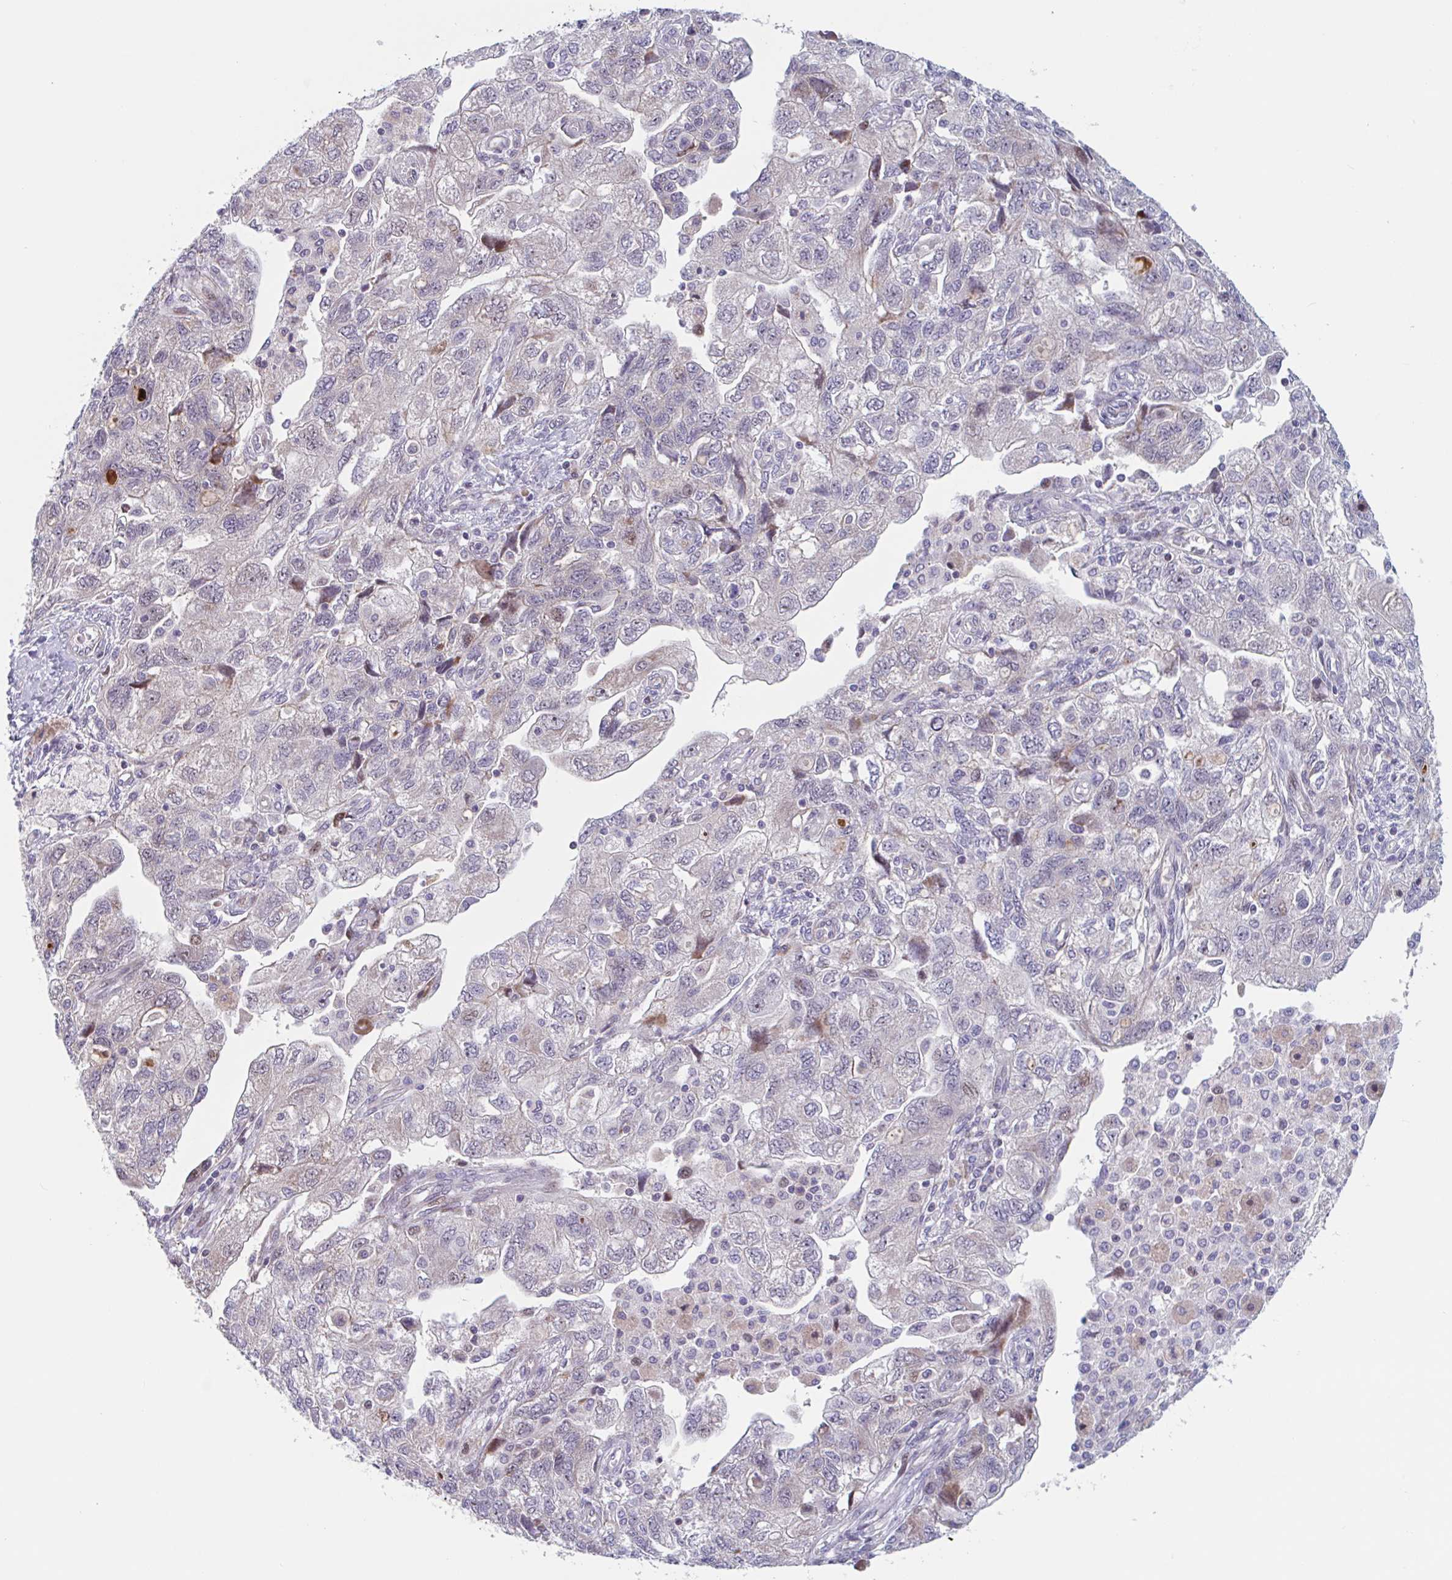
{"staining": {"intensity": "negative", "quantity": "none", "location": "none"}, "tissue": "ovarian cancer", "cell_type": "Tumor cells", "image_type": "cancer", "snomed": [{"axis": "morphology", "description": "Carcinoma, NOS"}, {"axis": "morphology", "description": "Cystadenocarcinoma, serous, NOS"}, {"axis": "topography", "description": "Ovary"}], "caption": "Serous cystadenocarcinoma (ovarian) was stained to show a protein in brown. There is no significant expression in tumor cells. (Brightfield microscopy of DAB (3,3'-diaminobenzidine) immunohistochemistry at high magnification).", "gene": "DUXA", "patient": {"sex": "female", "age": 69}}